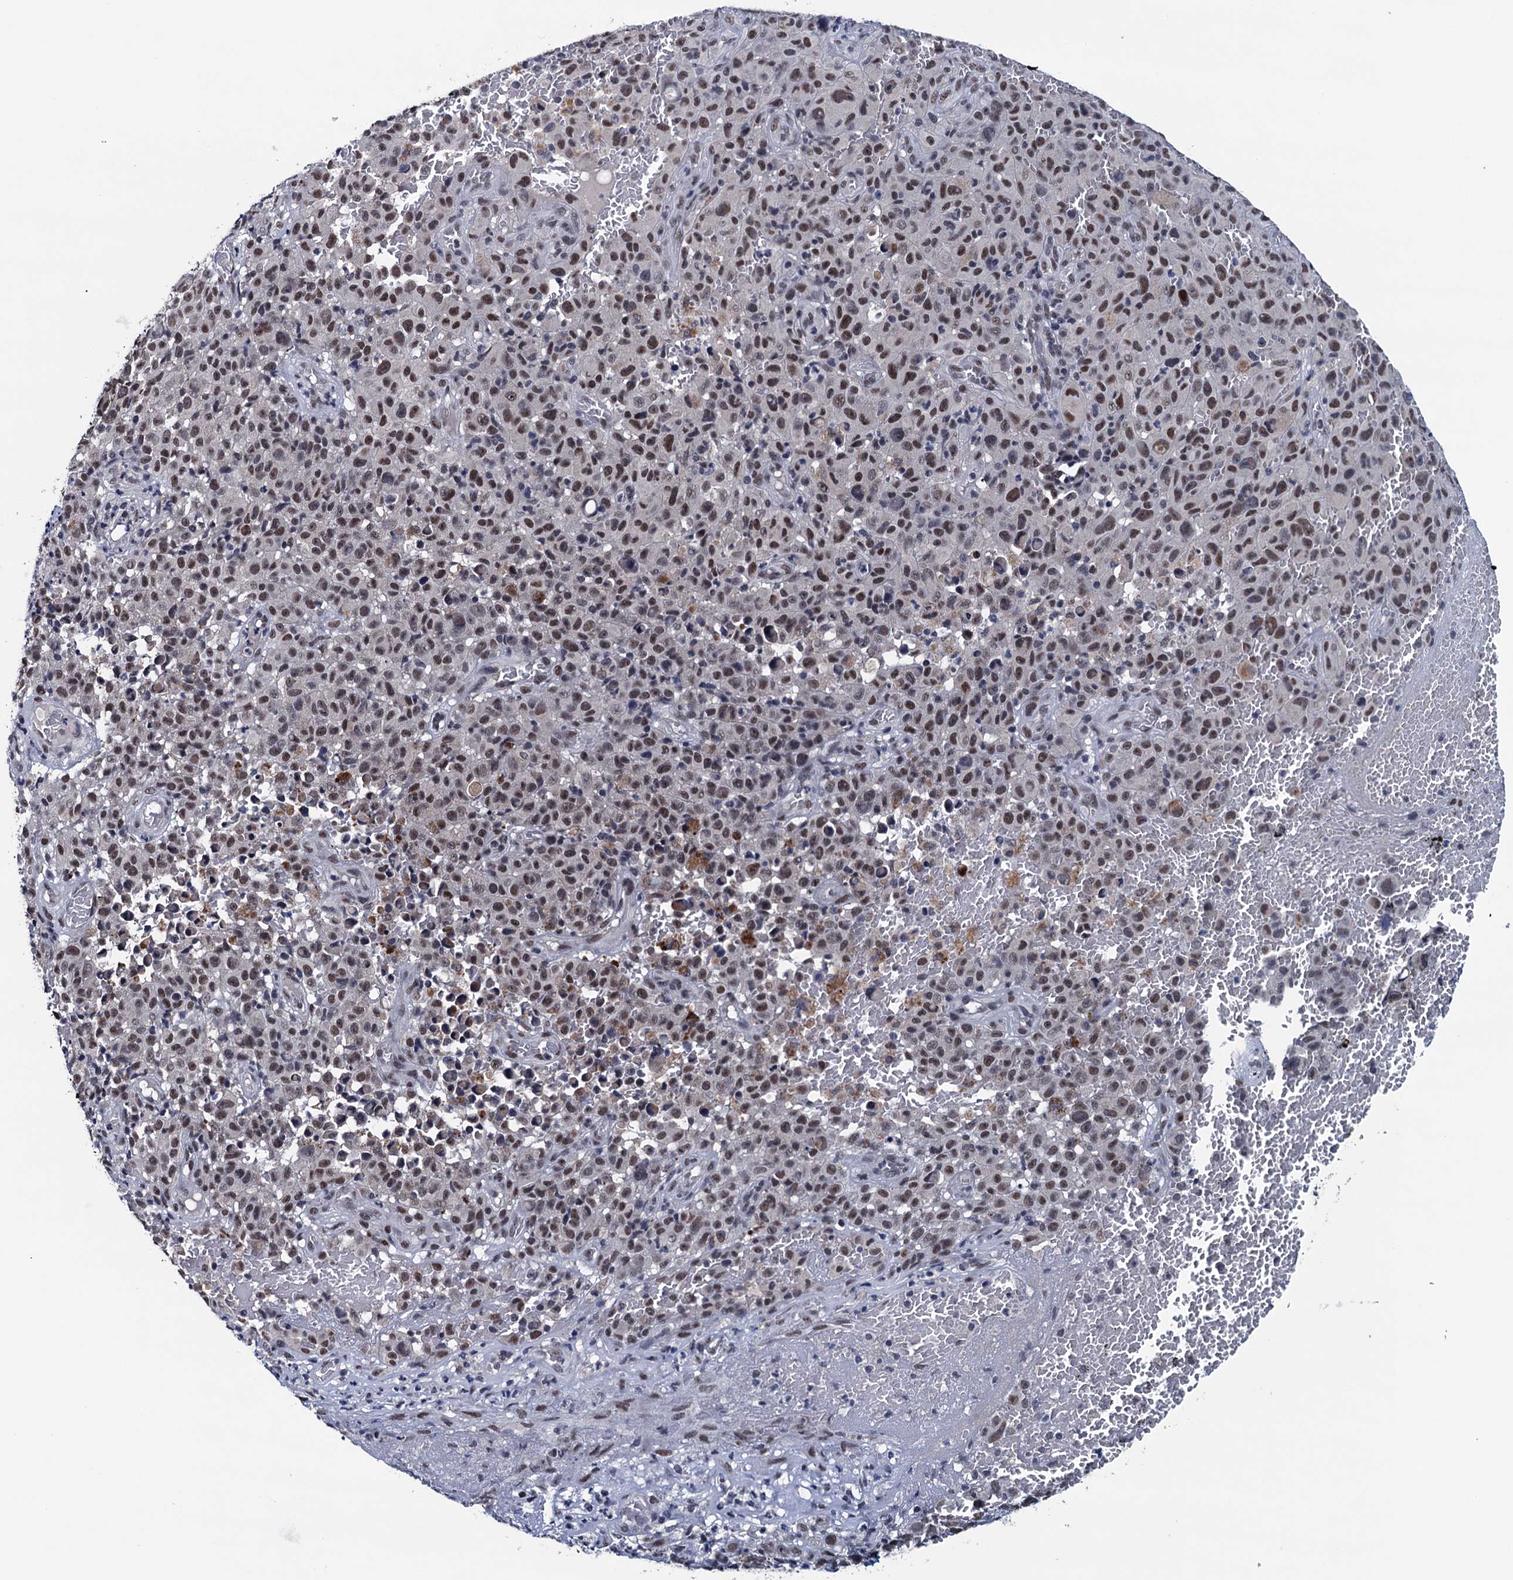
{"staining": {"intensity": "moderate", "quantity": ">75%", "location": "nuclear"}, "tissue": "melanoma", "cell_type": "Tumor cells", "image_type": "cancer", "snomed": [{"axis": "morphology", "description": "Malignant melanoma, NOS"}, {"axis": "topography", "description": "Skin"}], "caption": "The immunohistochemical stain shows moderate nuclear positivity in tumor cells of malignant melanoma tissue.", "gene": "FNBP4", "patient": {"sex": "female", "age": 82}}